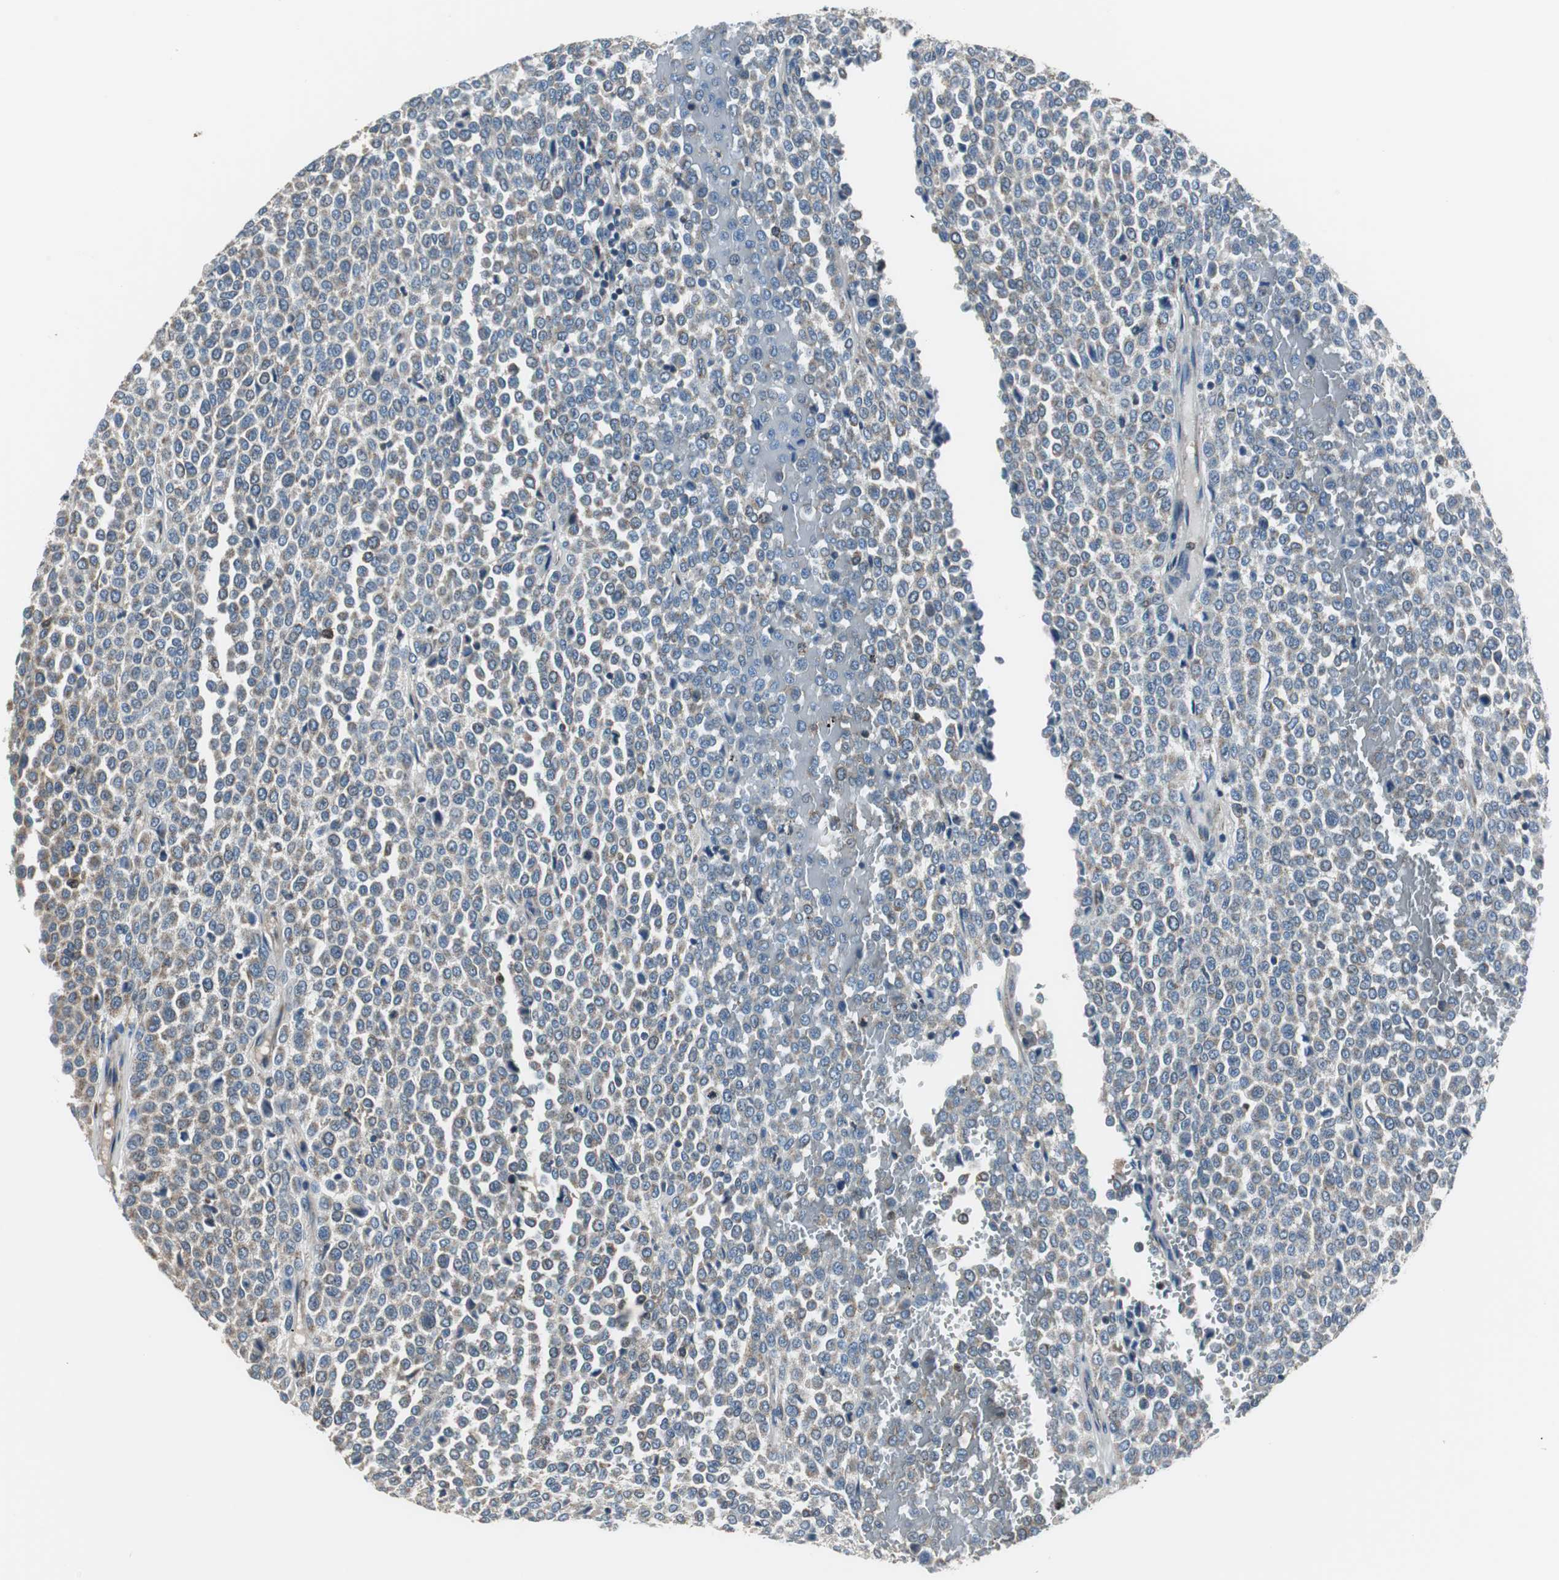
{"staining": {"intensity": "weak", "quantity": "25%-75%", "location": "cytoplasmic/membranous"}, "tissue": "melanoma", "cell_type": "Tumor cells", "image_type": "cancer", "snomed": [{"axis": "morphology", "description": "Malignant melanoma, Metastatic site"}, {"axis": "topography", "description": "Pancreas"}], "caption": "A brown stain highlights weak cytoplasmic/membranous expression of a protein in melanoma tumor cells.", "gene": "PI4KB", "patient": {"sex": "female", "age": 30}}